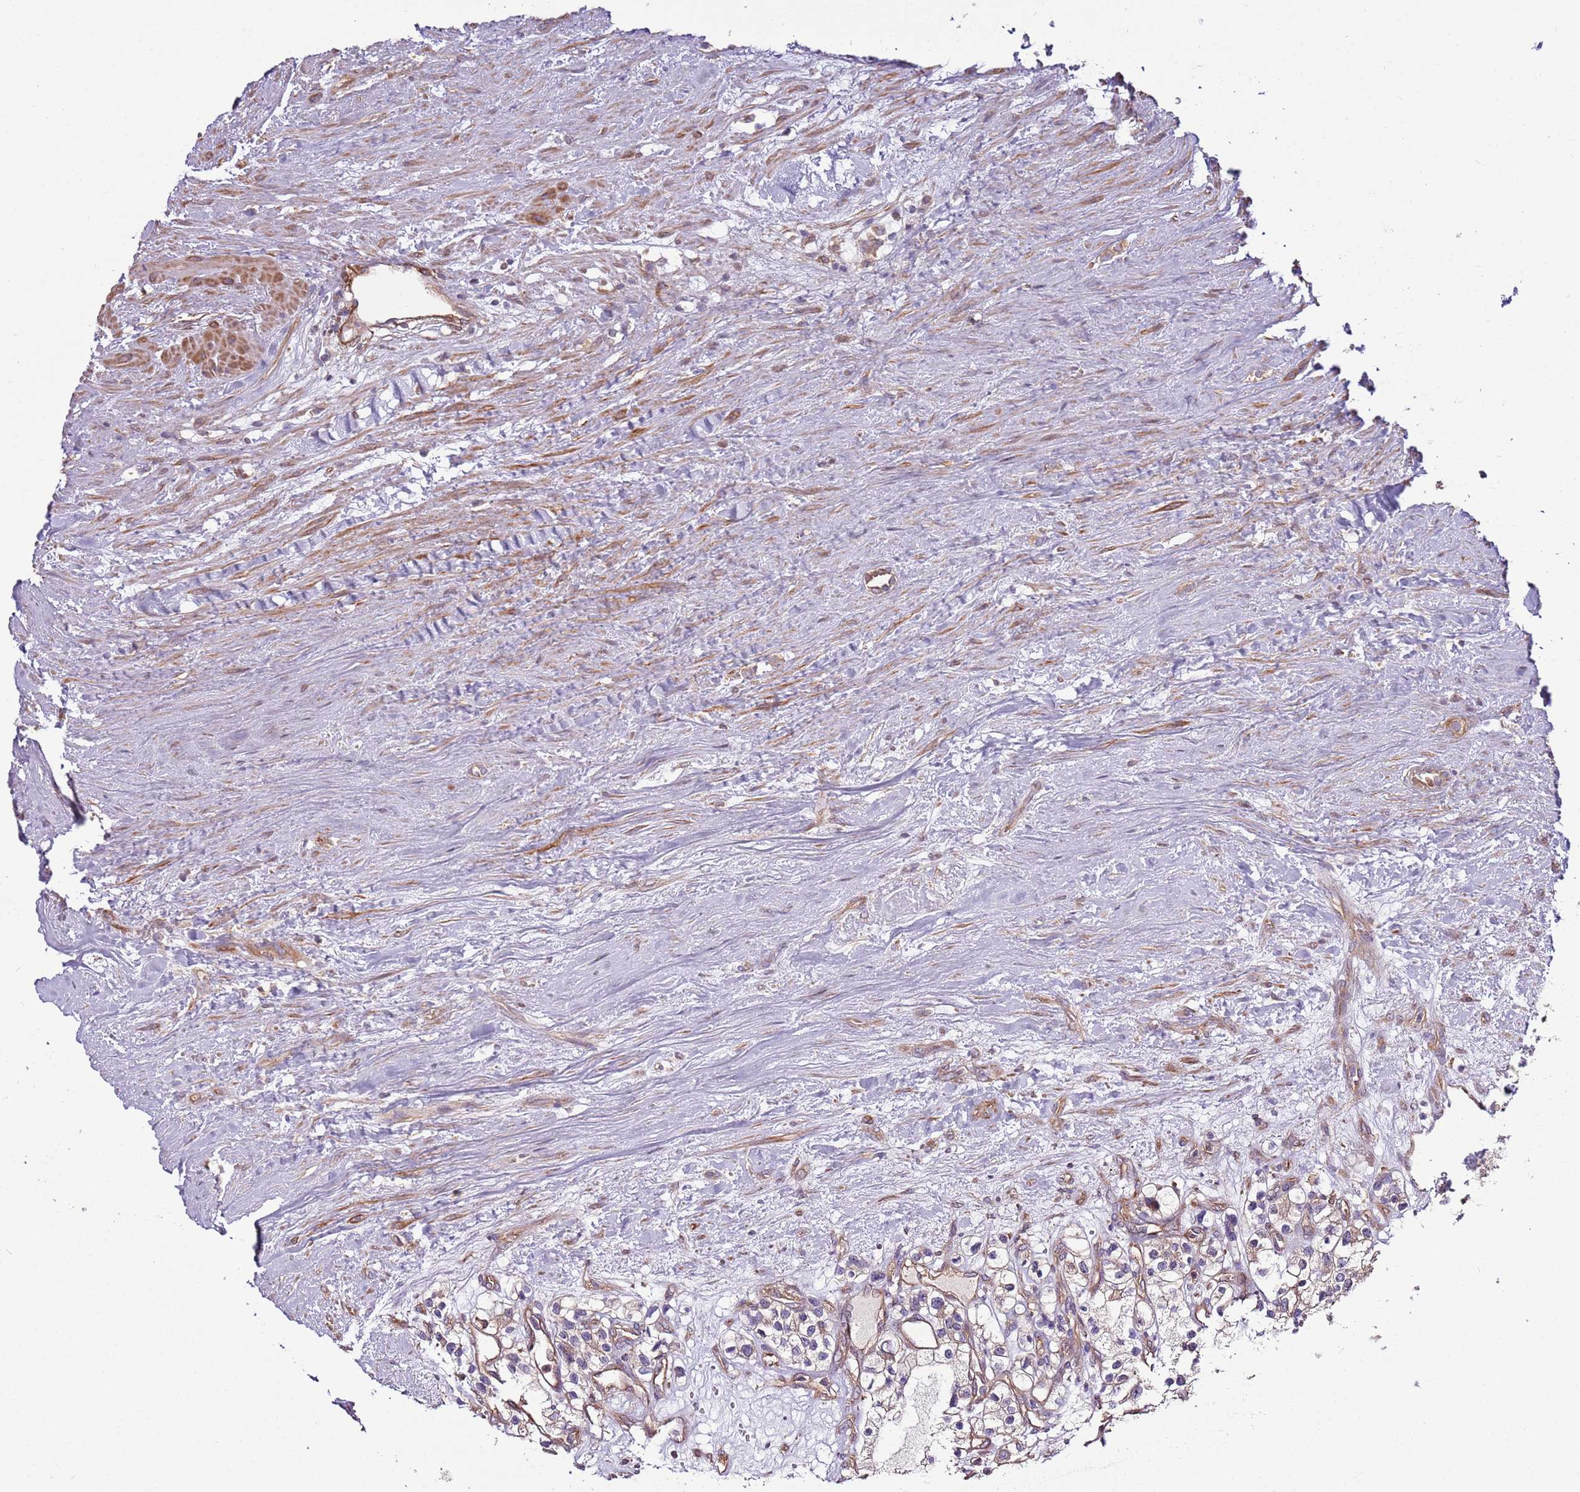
{"staining": {"intensity": "weak", "quantity": "<25%", "location": "cytoplasmic/membranous"}, "tissue": "renal cancer", "cell_type": "Tumor cells", "image_type": "cancer", "snomed": [{"axis": "morphology", "description": "Adenocarcinoma, NOS"}, {"axis": "topography", "description": "Kidney"}], "caption": "Protein analysis of renal cancer demonstrates no significant staining in tumor cells. (Brightfield microscopy of DAB (3,3'-diaminobenzidine) immunohistochemistry at high magnification).", "gene": "LPIN2", "patient": {"sex": "female", "age": 57}}